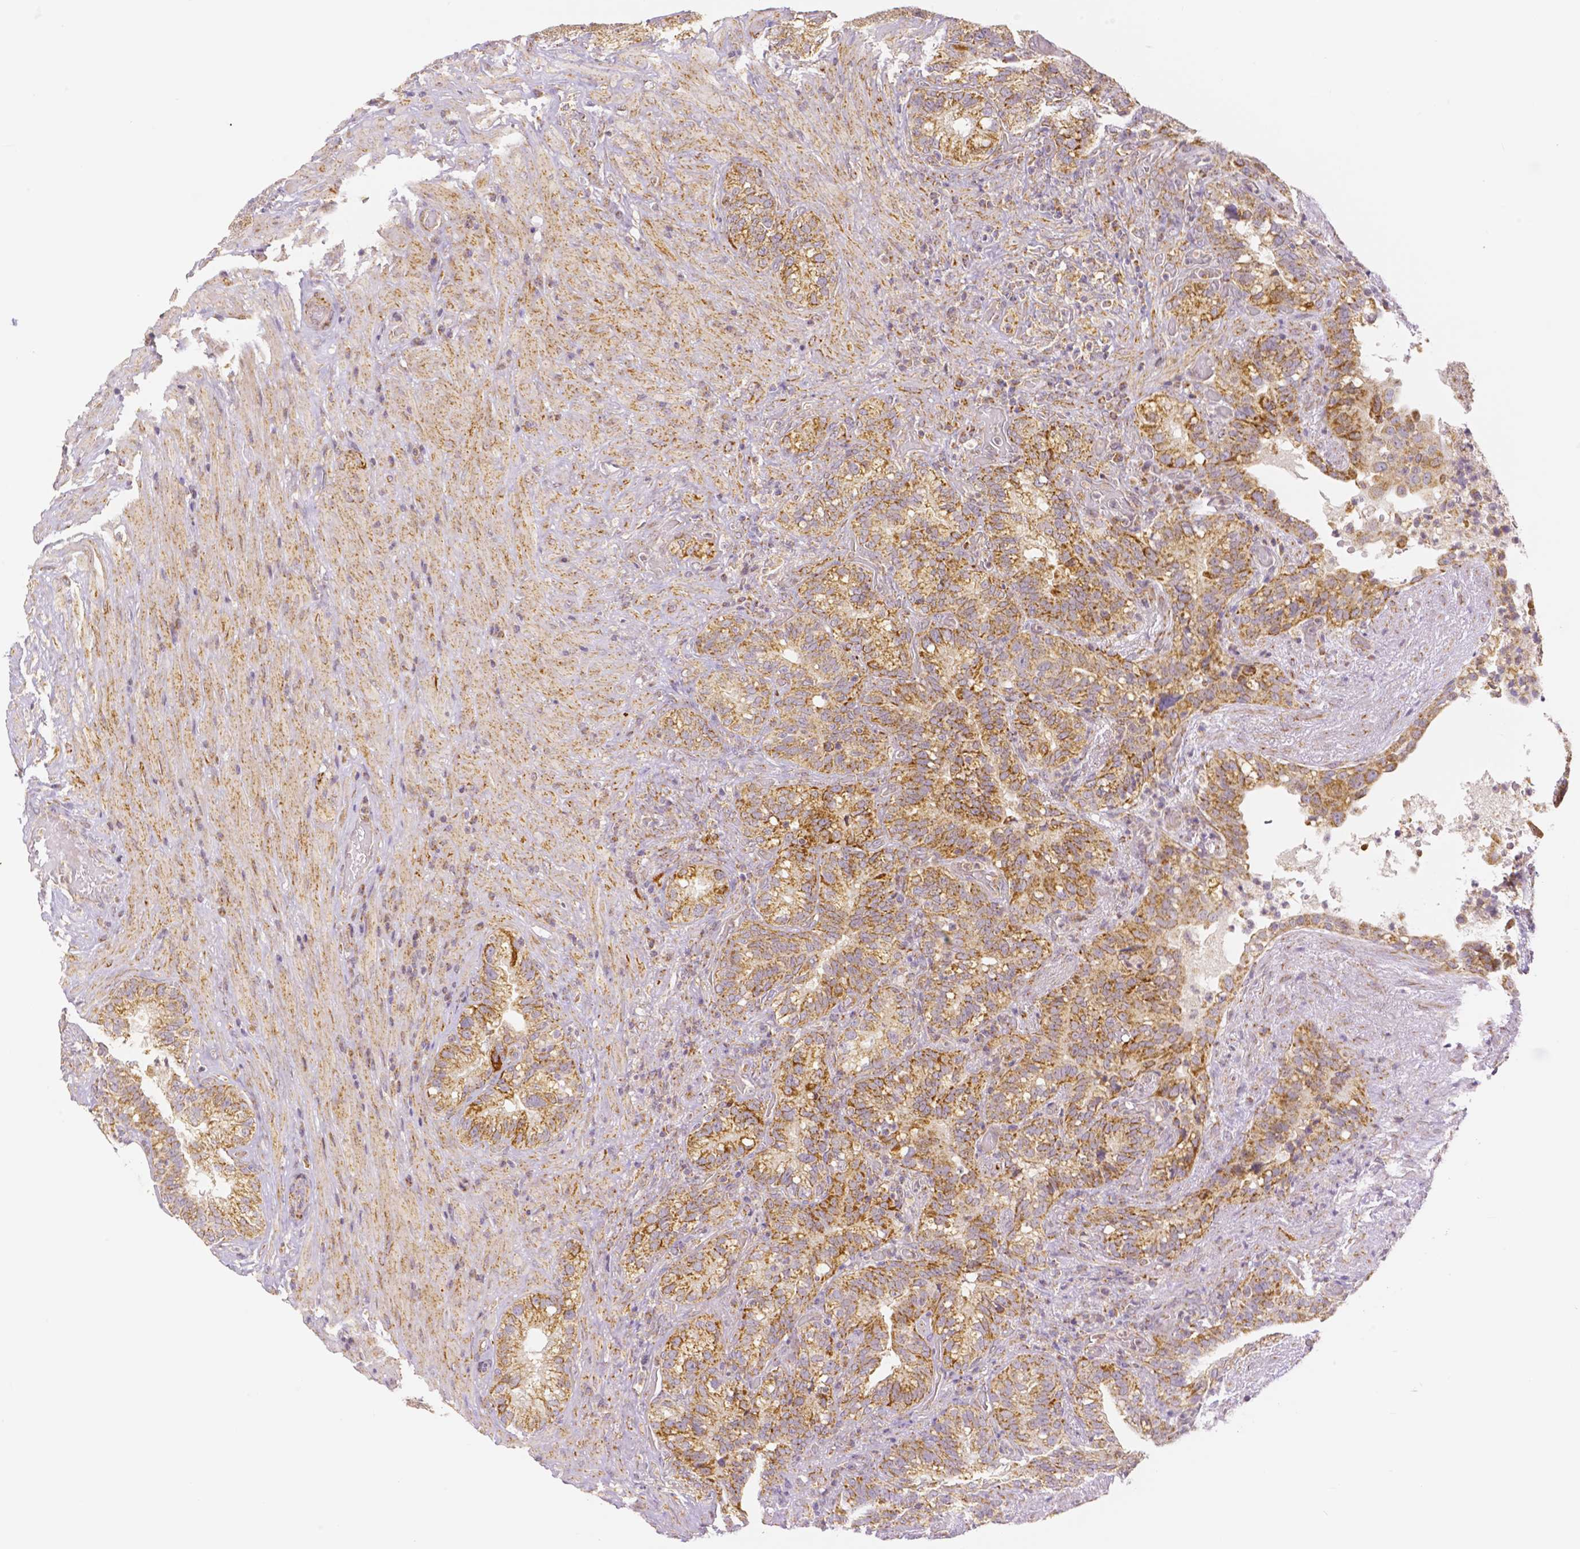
{"staining": {"intensity": "strong", "quantity": ">75%", "location": "cytoplasmic/membranous"}, "tissue": "seminal vesicle", "cell_type": "Glandular cells", "image_type": "normal", "snomed": [{"axis": "morphology", "description": "Normal tissue, NOS"}, {"axis": "topography", "description": "Seminal veicle"}], "caption": "Immunohistochemistry (IHC) (DAB) staining of unremarkable seminal vesicle exhibits strong cytoplasmic/membranous protein positivity in approximately >75% of glandular cells.", "gene": "RHOT1", "patient": {"sex": "male", "age": 68}}